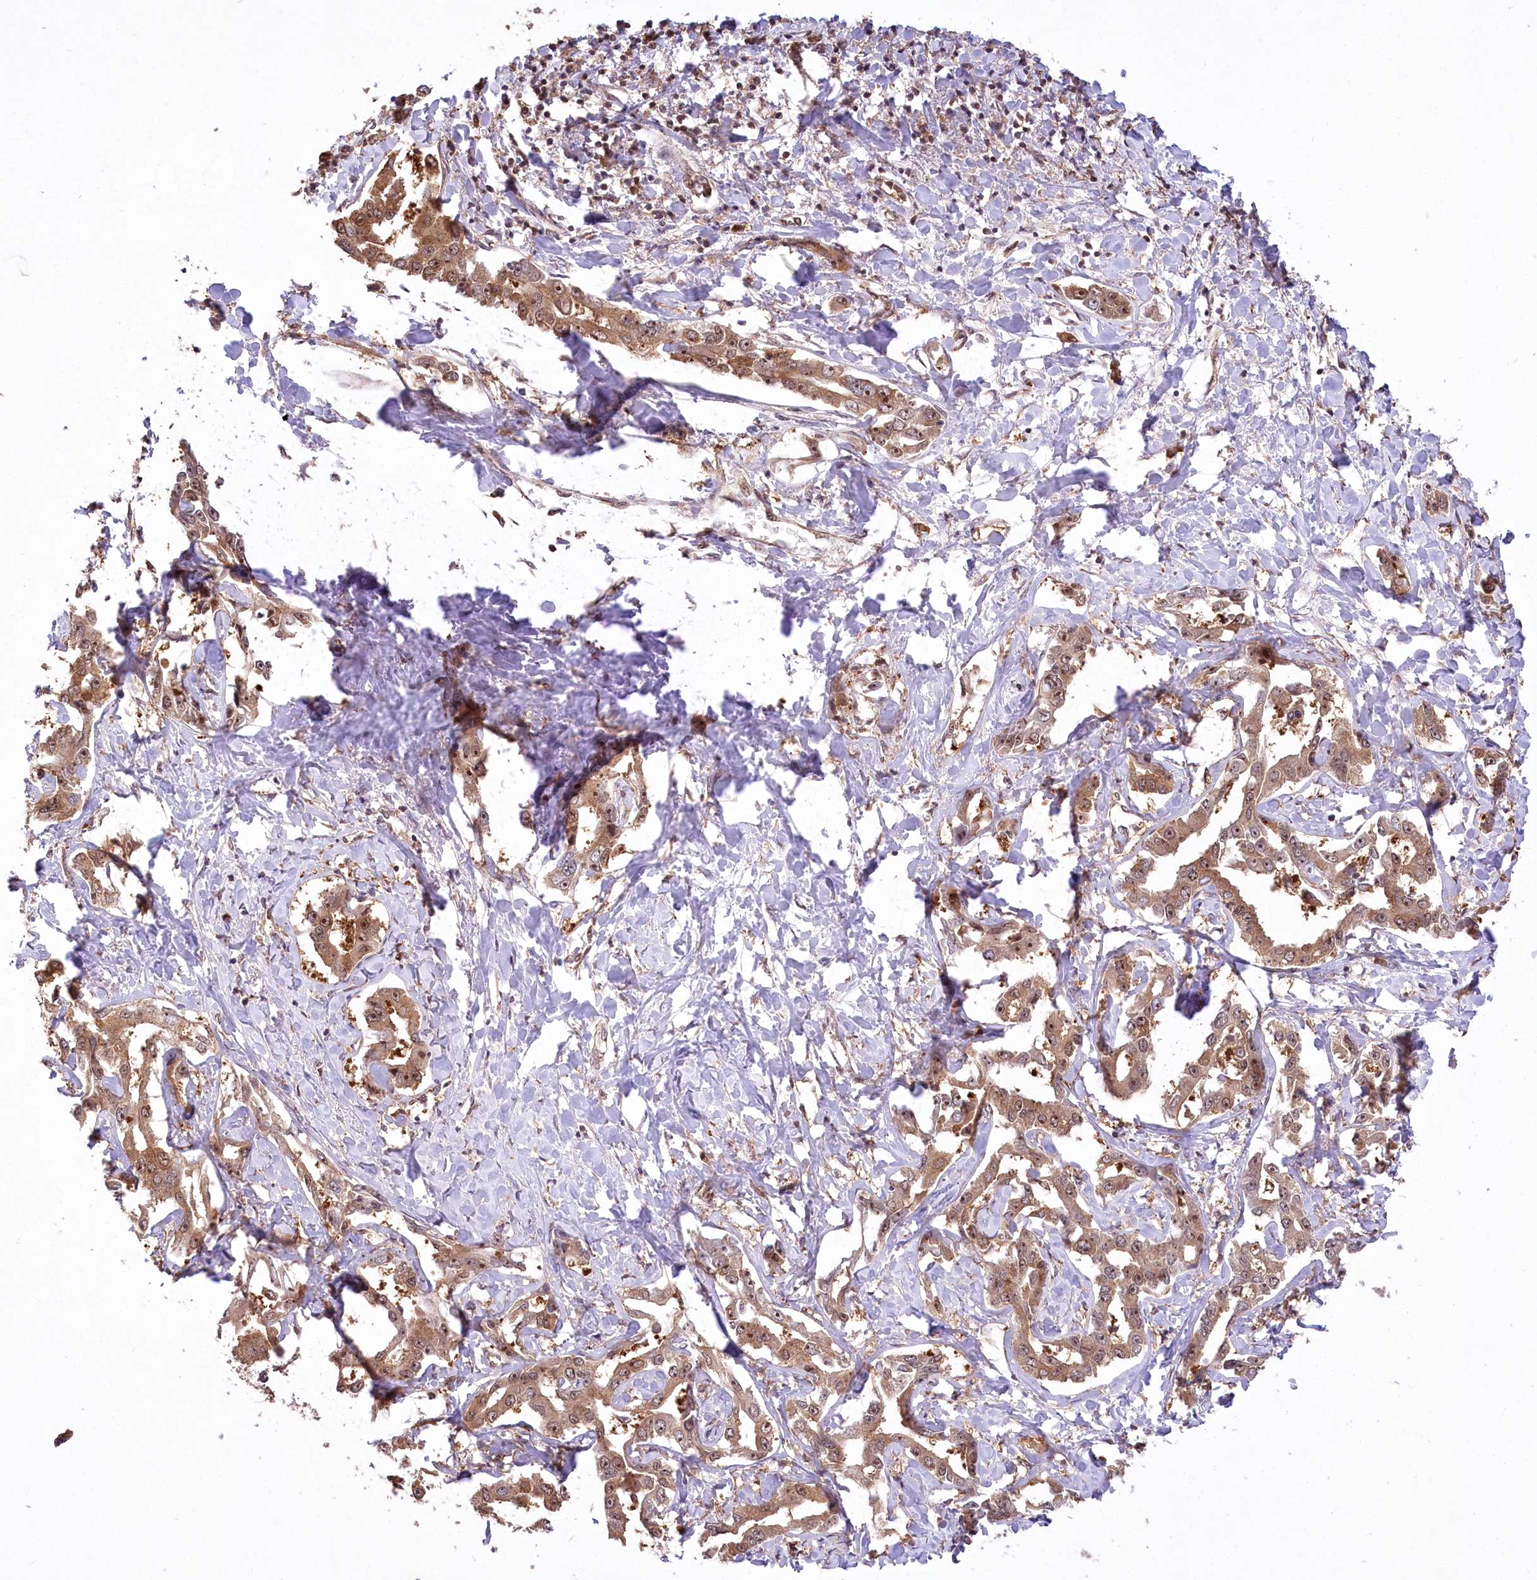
{"staining": {"intensity": "moderate", "quantity": ">75%", "location": "cytoplasmic/membranous"}, "tissue": "liver cancer", "cell_type": "Tumor cells", "image_type": "cancer", "snomed": [{"axis": "morphology", "description": "Cholangiocarcinoma"}, {"axis": "topography", "description": "Liver"}], "caption": "Liver cancer (cholangiocarcinoma) stained for a protein (brown) displays moderate cytoplasmic/membranous positive expression in about >75% of tumor cells.", "gene": "SERGEF", "patient": {"sex": "male", "age": 59}}